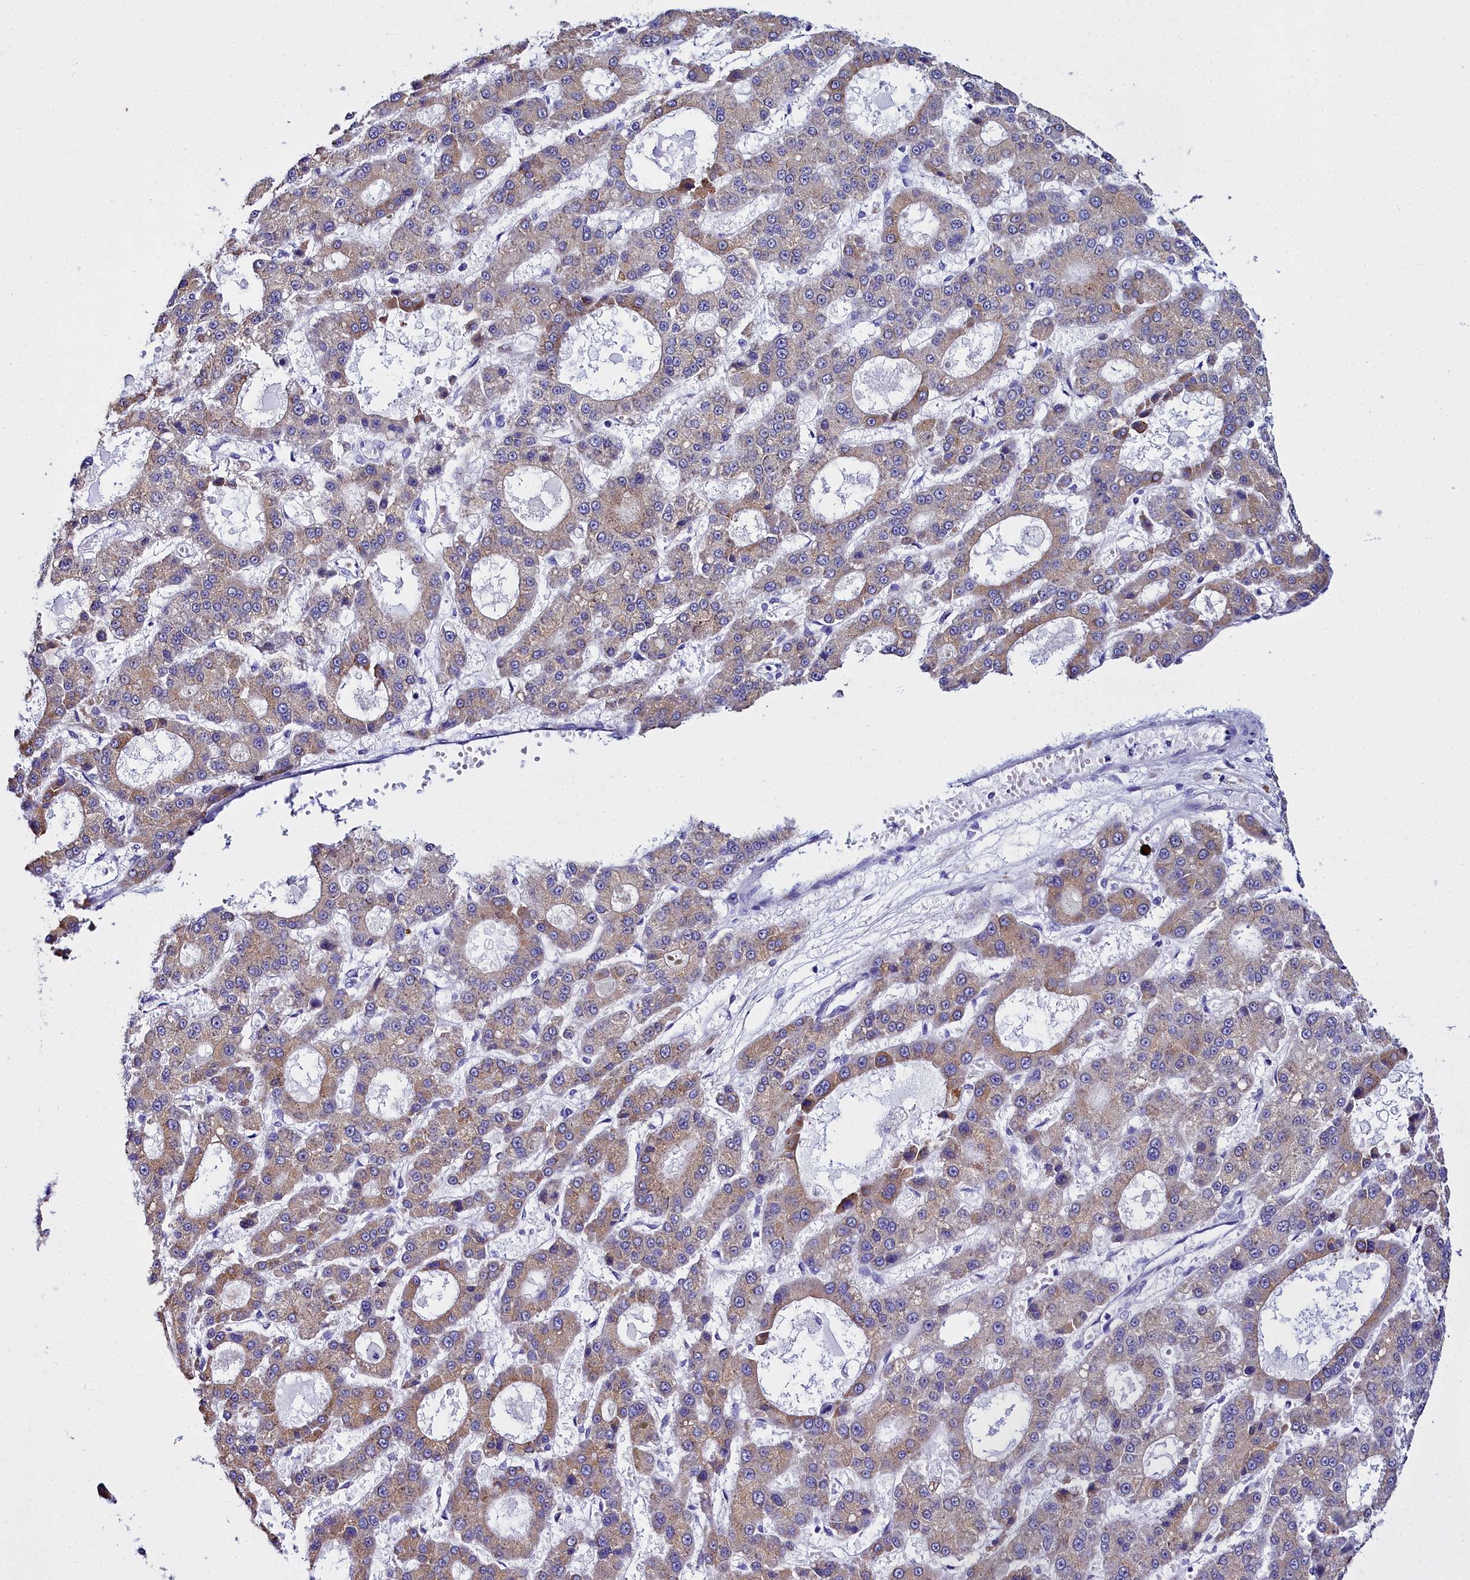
{"staining": {"intensity": "weak", "quantity": ">75%", "location": "cytoplasmic/membranous"}, "tissue": "liver cancer", "cell_type": "Tumor cells", "image_type": "cancer", "snomed": [{"axis": "morphology", "description": "Carcinoma, Hepatocellular, NOS"}, {"axis": "topography", "description": "Liver"}], "caption": "Liver cancer (hepatocellular carcinoma) stained with a protein marker reveals weak staining in tumor cells.", "gene": "TXNDC5", "patient": {"sex": "male", "age": 70}}